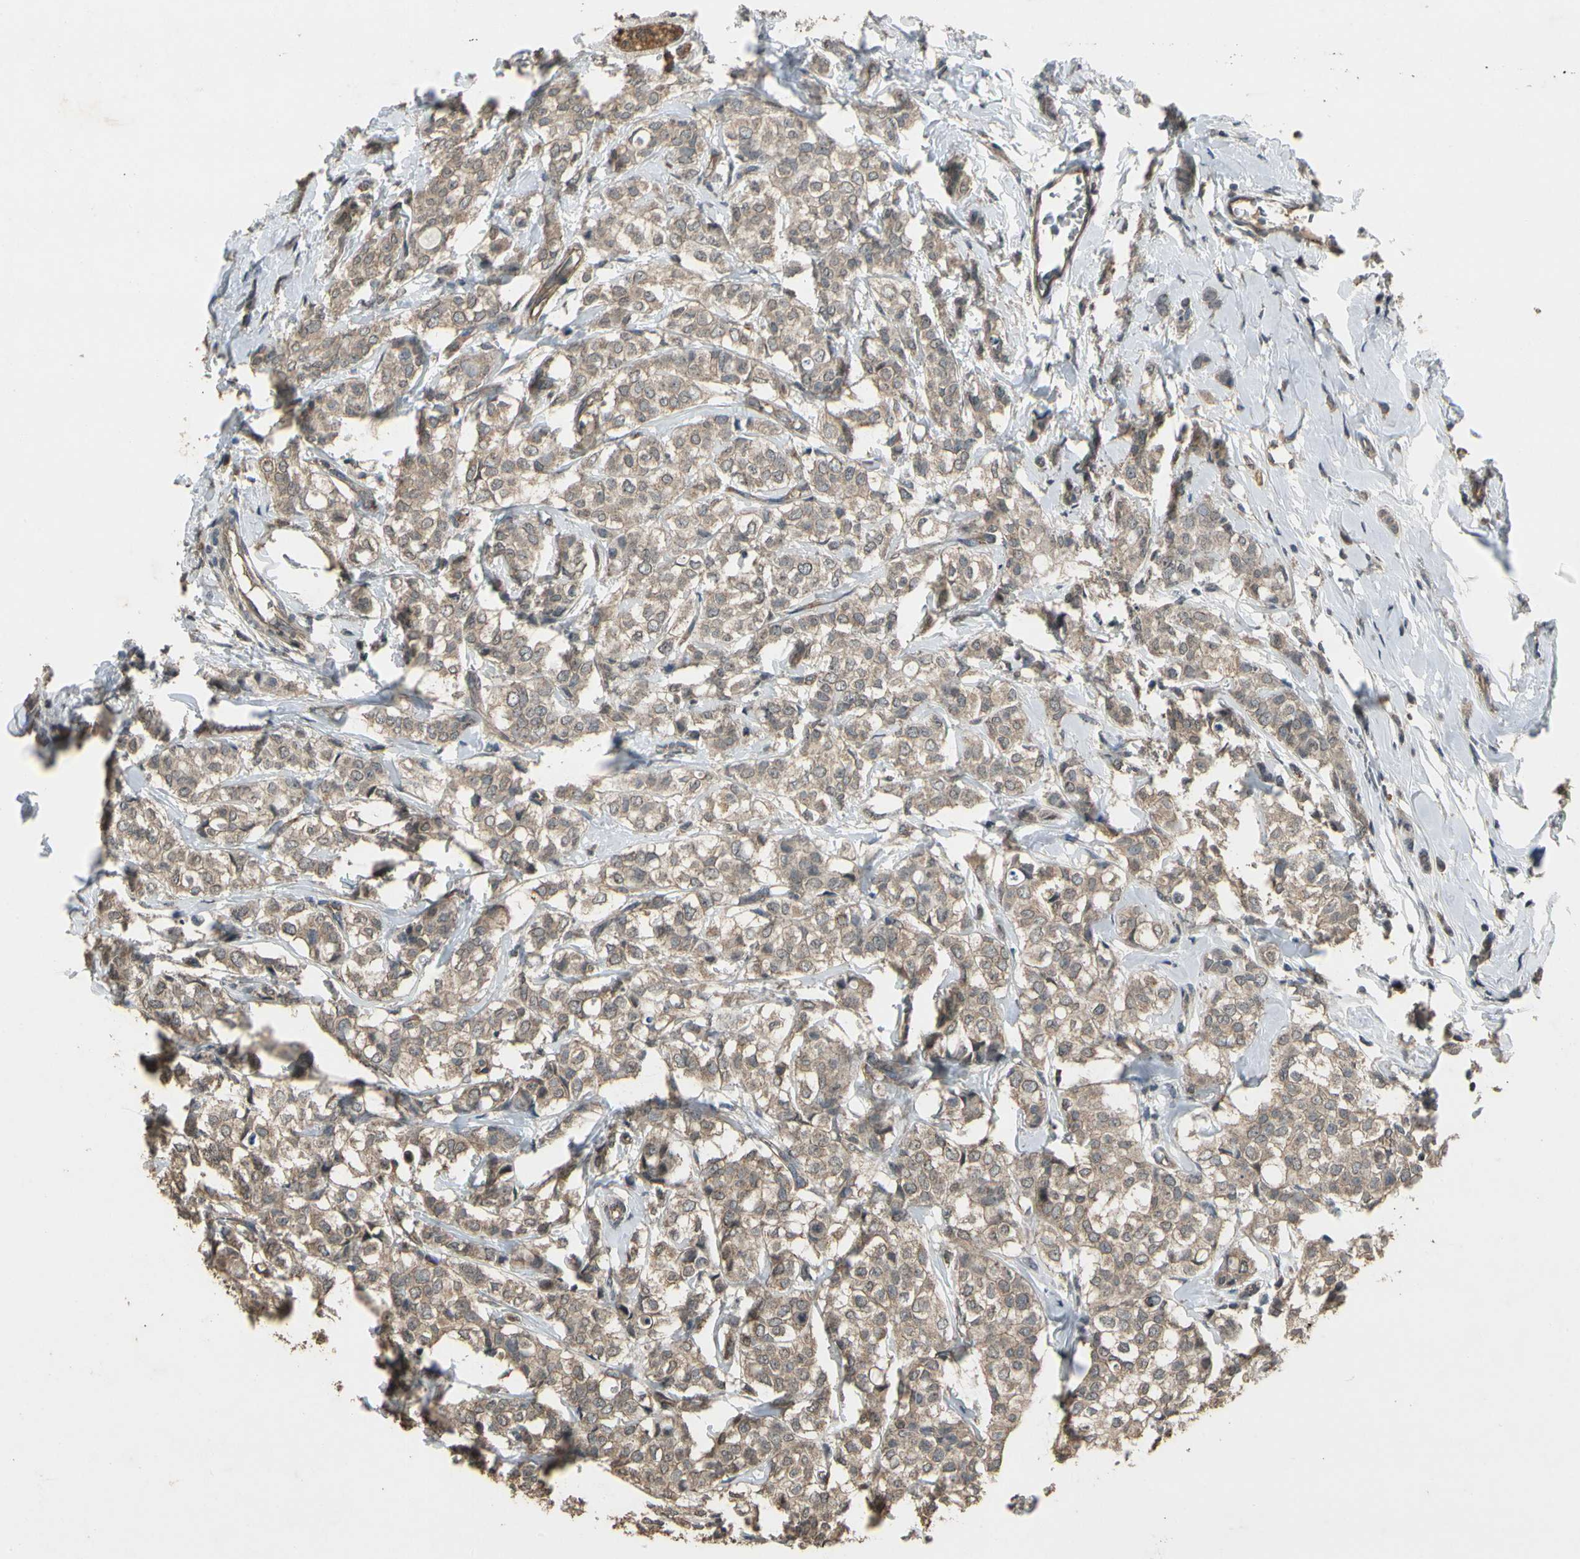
{"staining": {"intensity": "weak", "quantity": ">75%", "location": "cytoplasmic/membranous"}, "tissue": "breast cancer", "cell_type": "Tumor cells", "image_type": "cancer", "snomed": [{"axis": "morphology", "description": "Lobular carcinoma"}, {"axis": "topography", "description": "Breast"}], "caption": "This is a micrograph of immunohistochemistry (IHC) staining of breast cancer, which shows weak expression in the cytoplasmic/membranous of tumor cells.", "gene": "RNF180", "patient": {"sex": "female", "age": 60}}